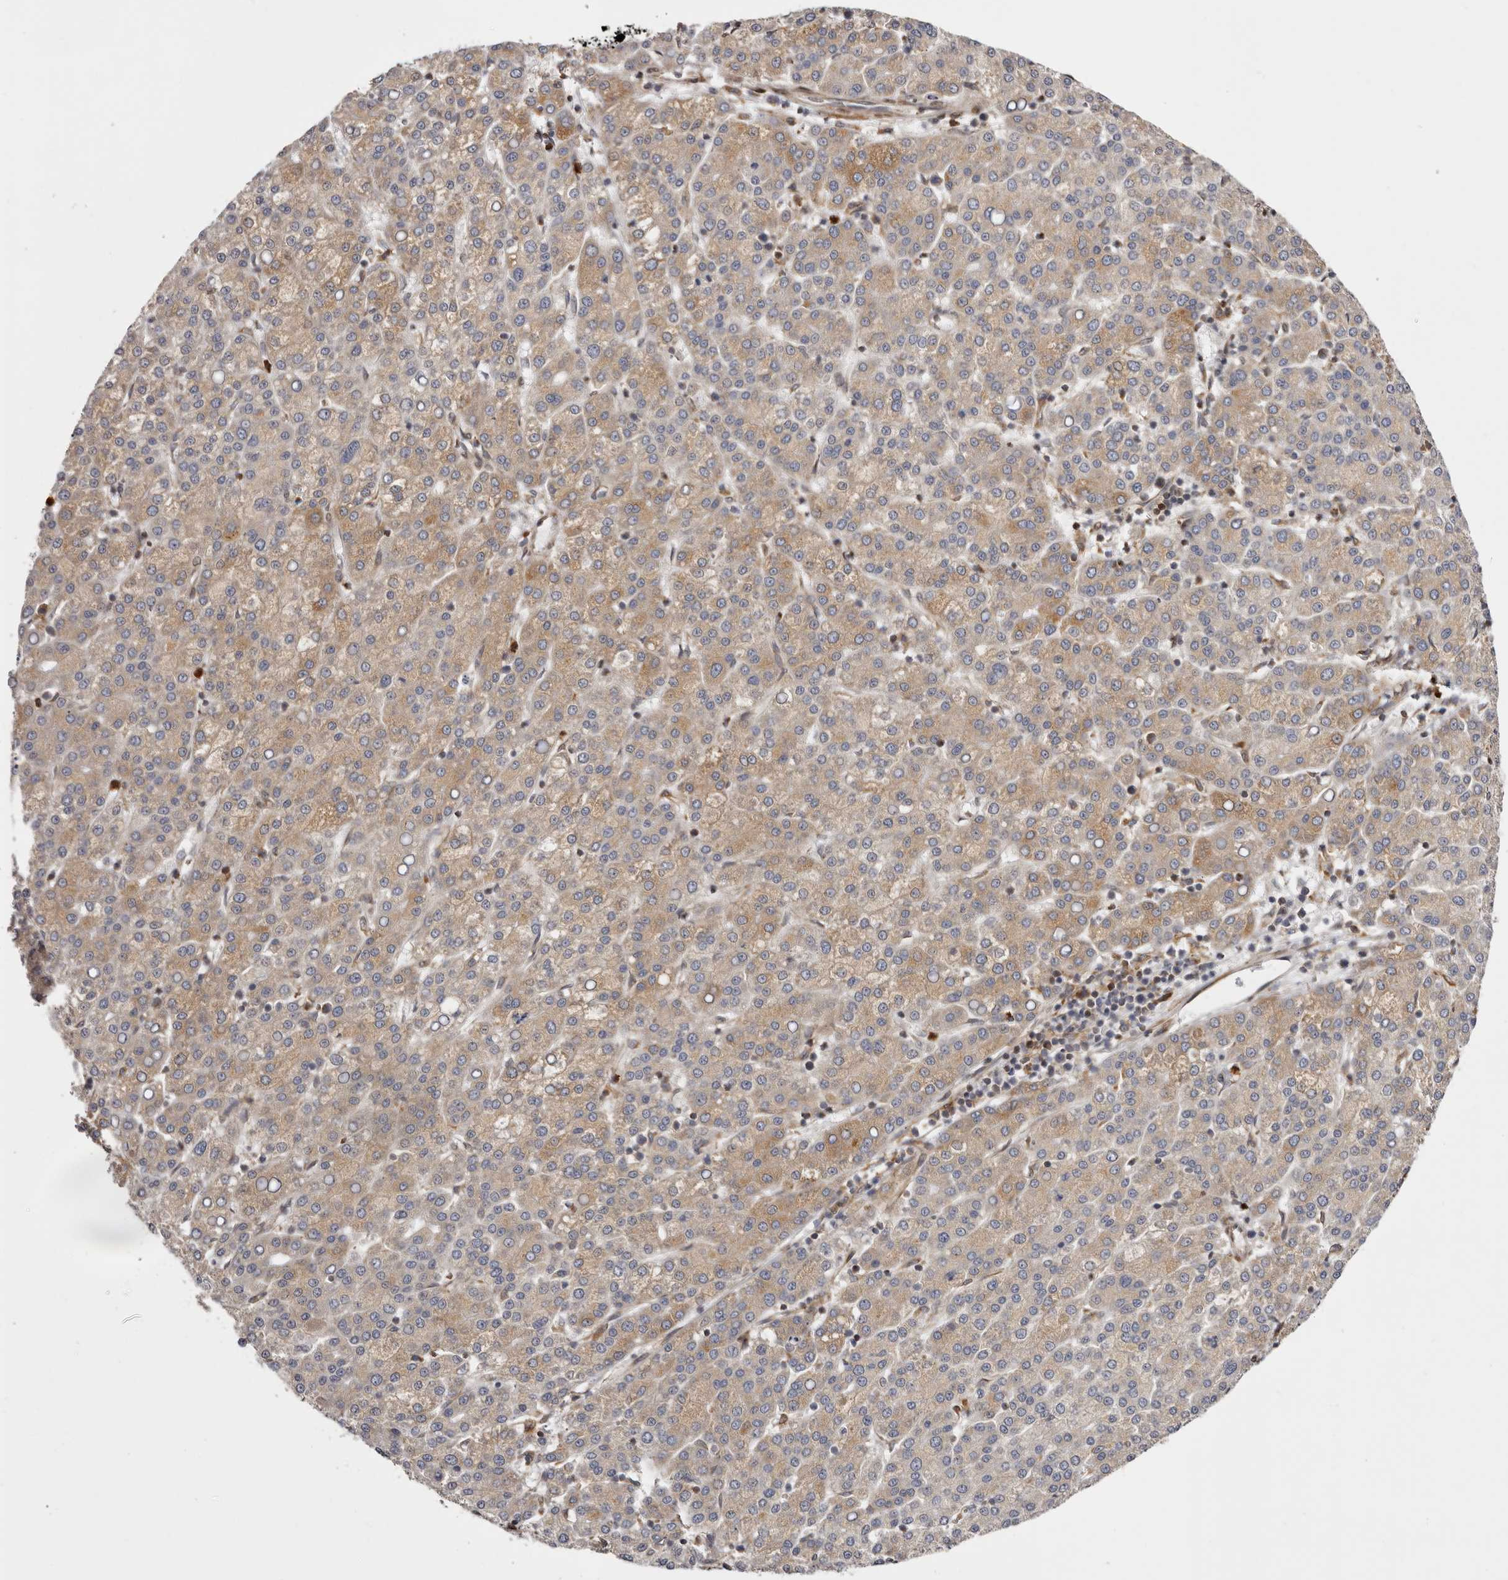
{"staining": {"intensity": "moderate", "quantity": ">75%", "location": "cytoplasmic/membranous"}, "tissue": "liver cancer", "cell_type": "Tumor cells", "image_type": "cancer", "snomed": [{"axis": "morphology", "description": "Carcinoma, Hepatocellular, NOS"}, {"axis": "topography", "description": "Liver"}], "caption": "DAB (3,3'-diaminobenzidine) immunohistochemical staining of human liver cancer reveals moderate cytoplasmic/membranous protein expression in approximately >75% of tumor cells. The staining is performed using DAB brown chromogen to label protein expression. The nuclei are counter-stained blue using hematoxylin.", "gene": "C4orf3", "patient": {"sex": "female", "age": 58}}